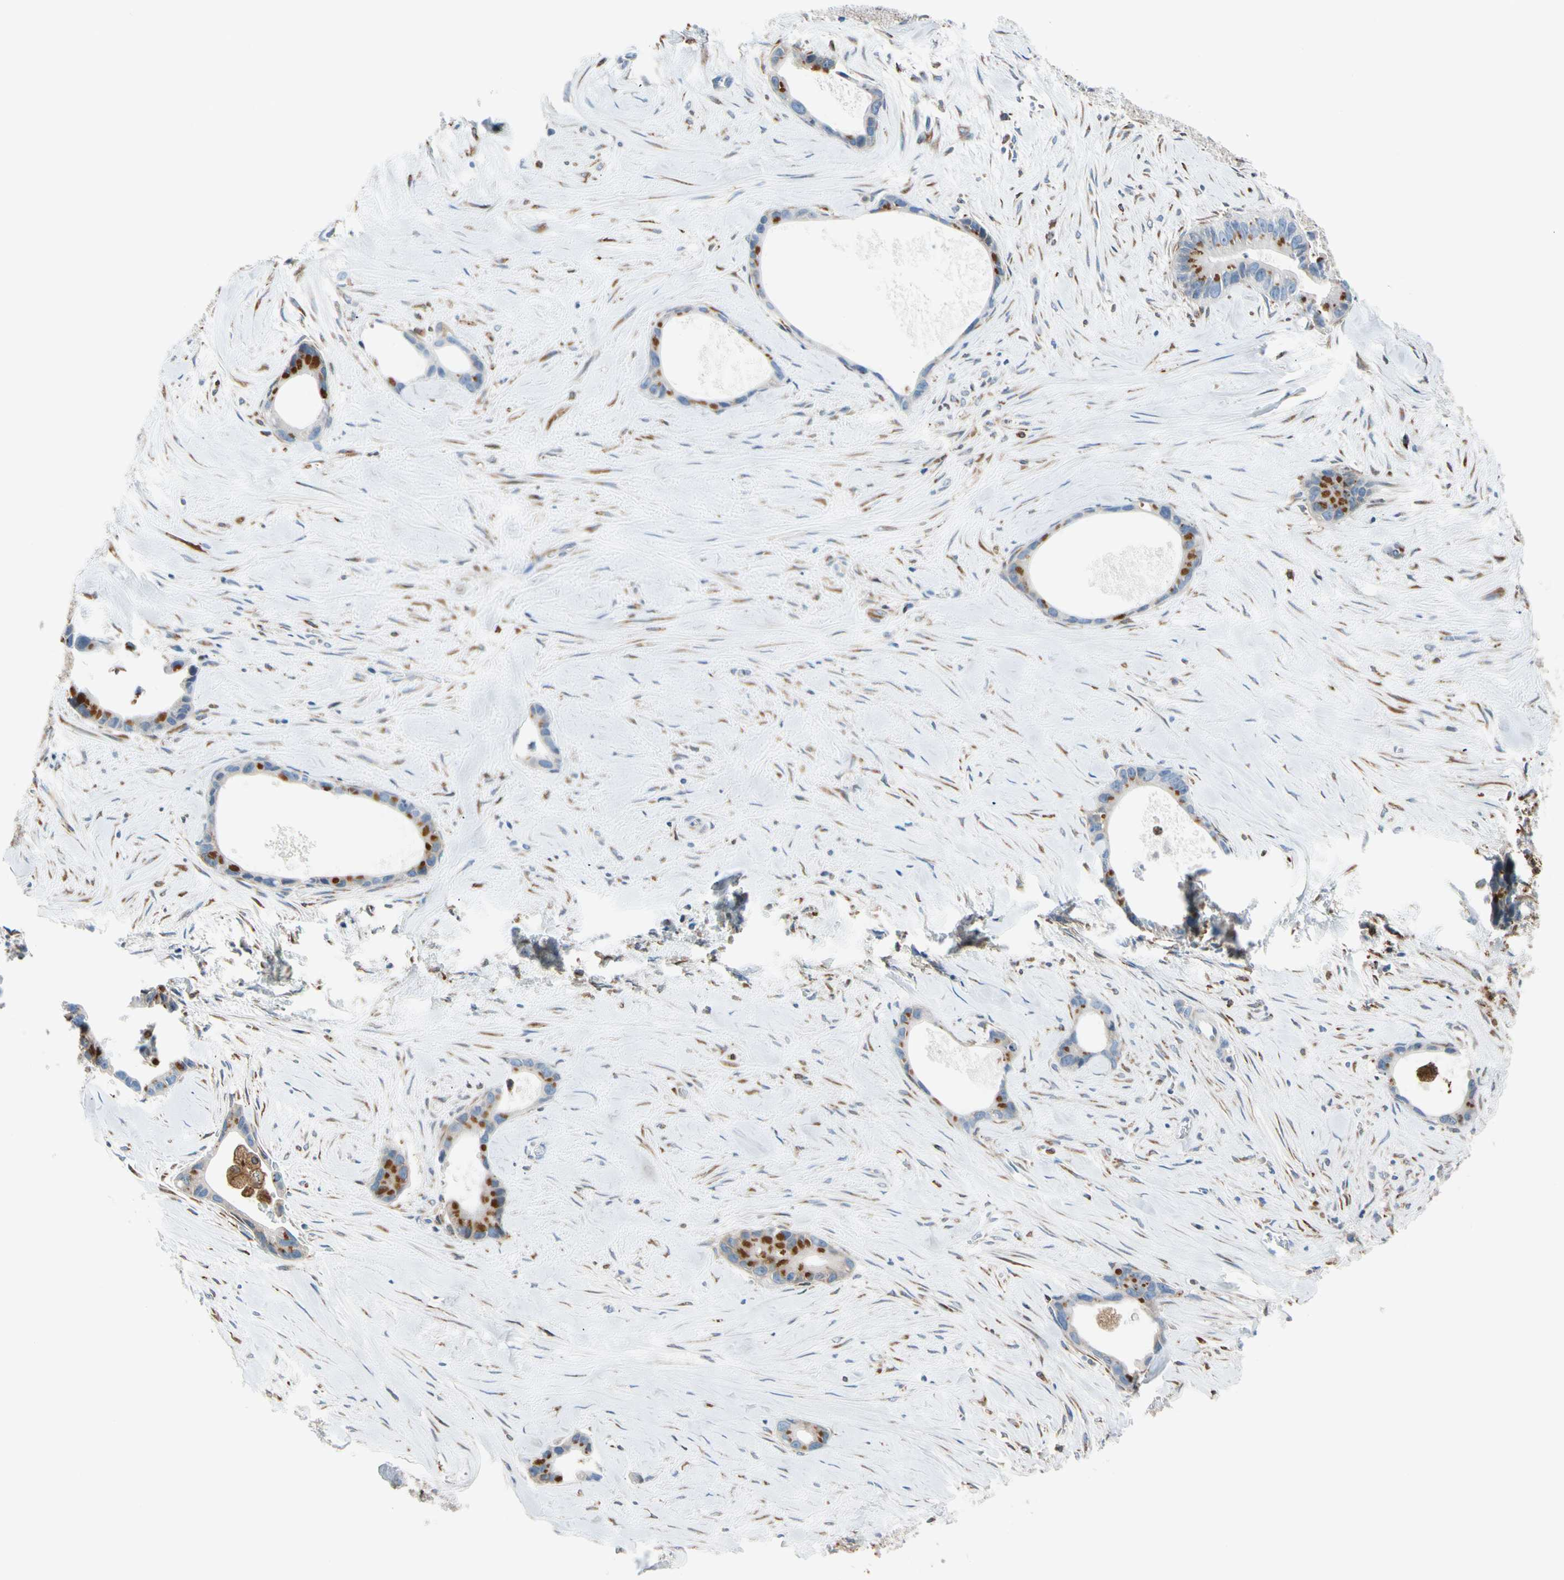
{"staining": {"intensity": "moderate", "quantity": "25%-75%", "location": "cytoplasmic/membranous"}, "tissue": "liver cancer", "cell_type": "Tumor cells", "image_type": "cancer", "snomed": [{"axis": "morphology", "description": "Cholangiocarcinoma"}, {"axis": "topography", "description": "Liver"}], "caption": "The immunohistochemical stain highlights moderate cytoplasmic/membranous expression in tumor cells of liver cancer tissue.", "gene": "LRPAP1", "patient": {"sex": "female", "age": 55}}